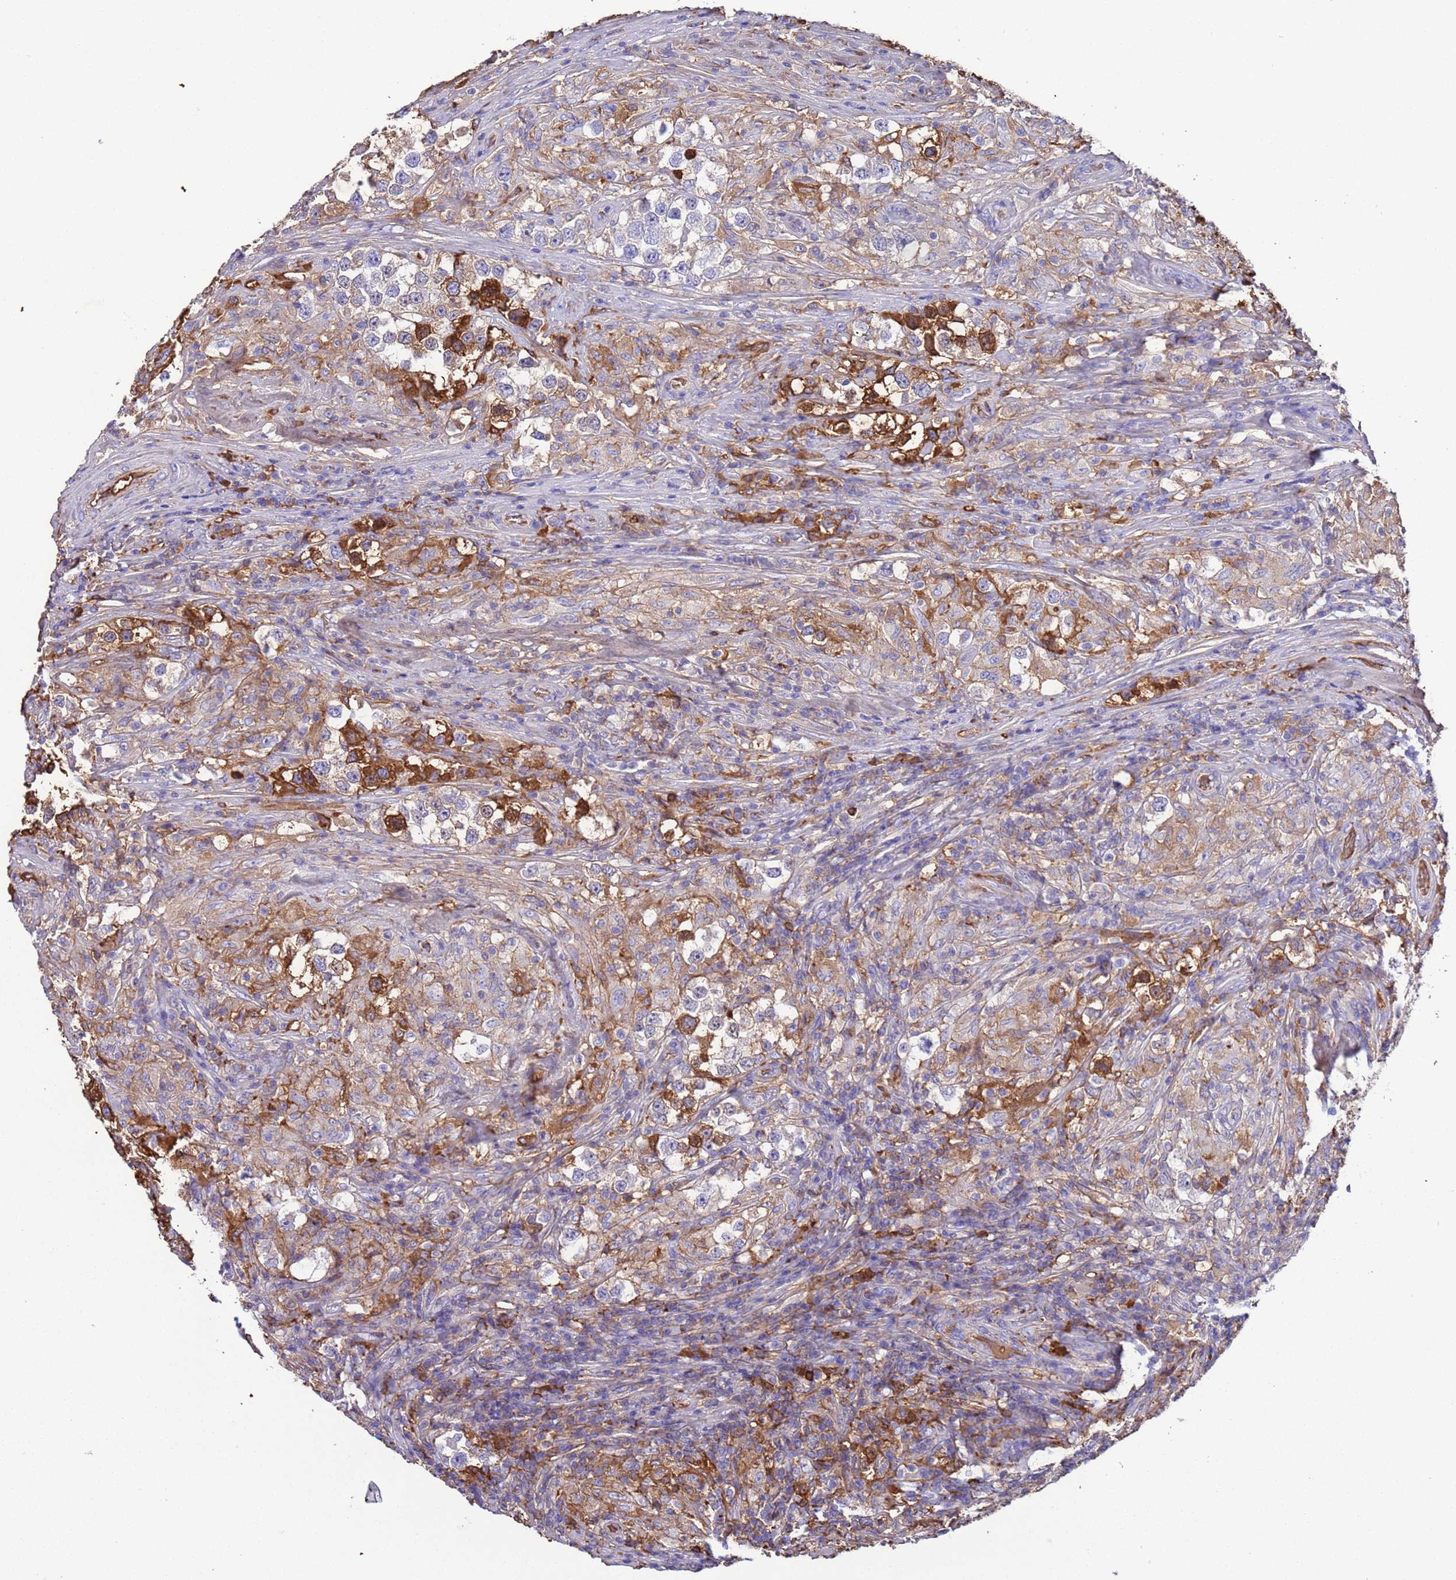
{"staining": {"intensity": "moderate", "quantity": "<25%", "location": "cytoplasmic/membranous"}, "tissue": "testis cancer", "cell_type": "Tumor cells", "image_type": "cancer", "snomed": [{"axis": "morphology", "description": "Seminoma, NOS"}, {"axis": "topography", "description": "Testis"}], "caption": "Tumor cells exhibit low levels of moderate cytoplasmic/membranous expression in approximately <25% of cells in human testis cancer (seminoma).", "gene": "H1-7", "patient": {"sex": "male", "age": 46}}